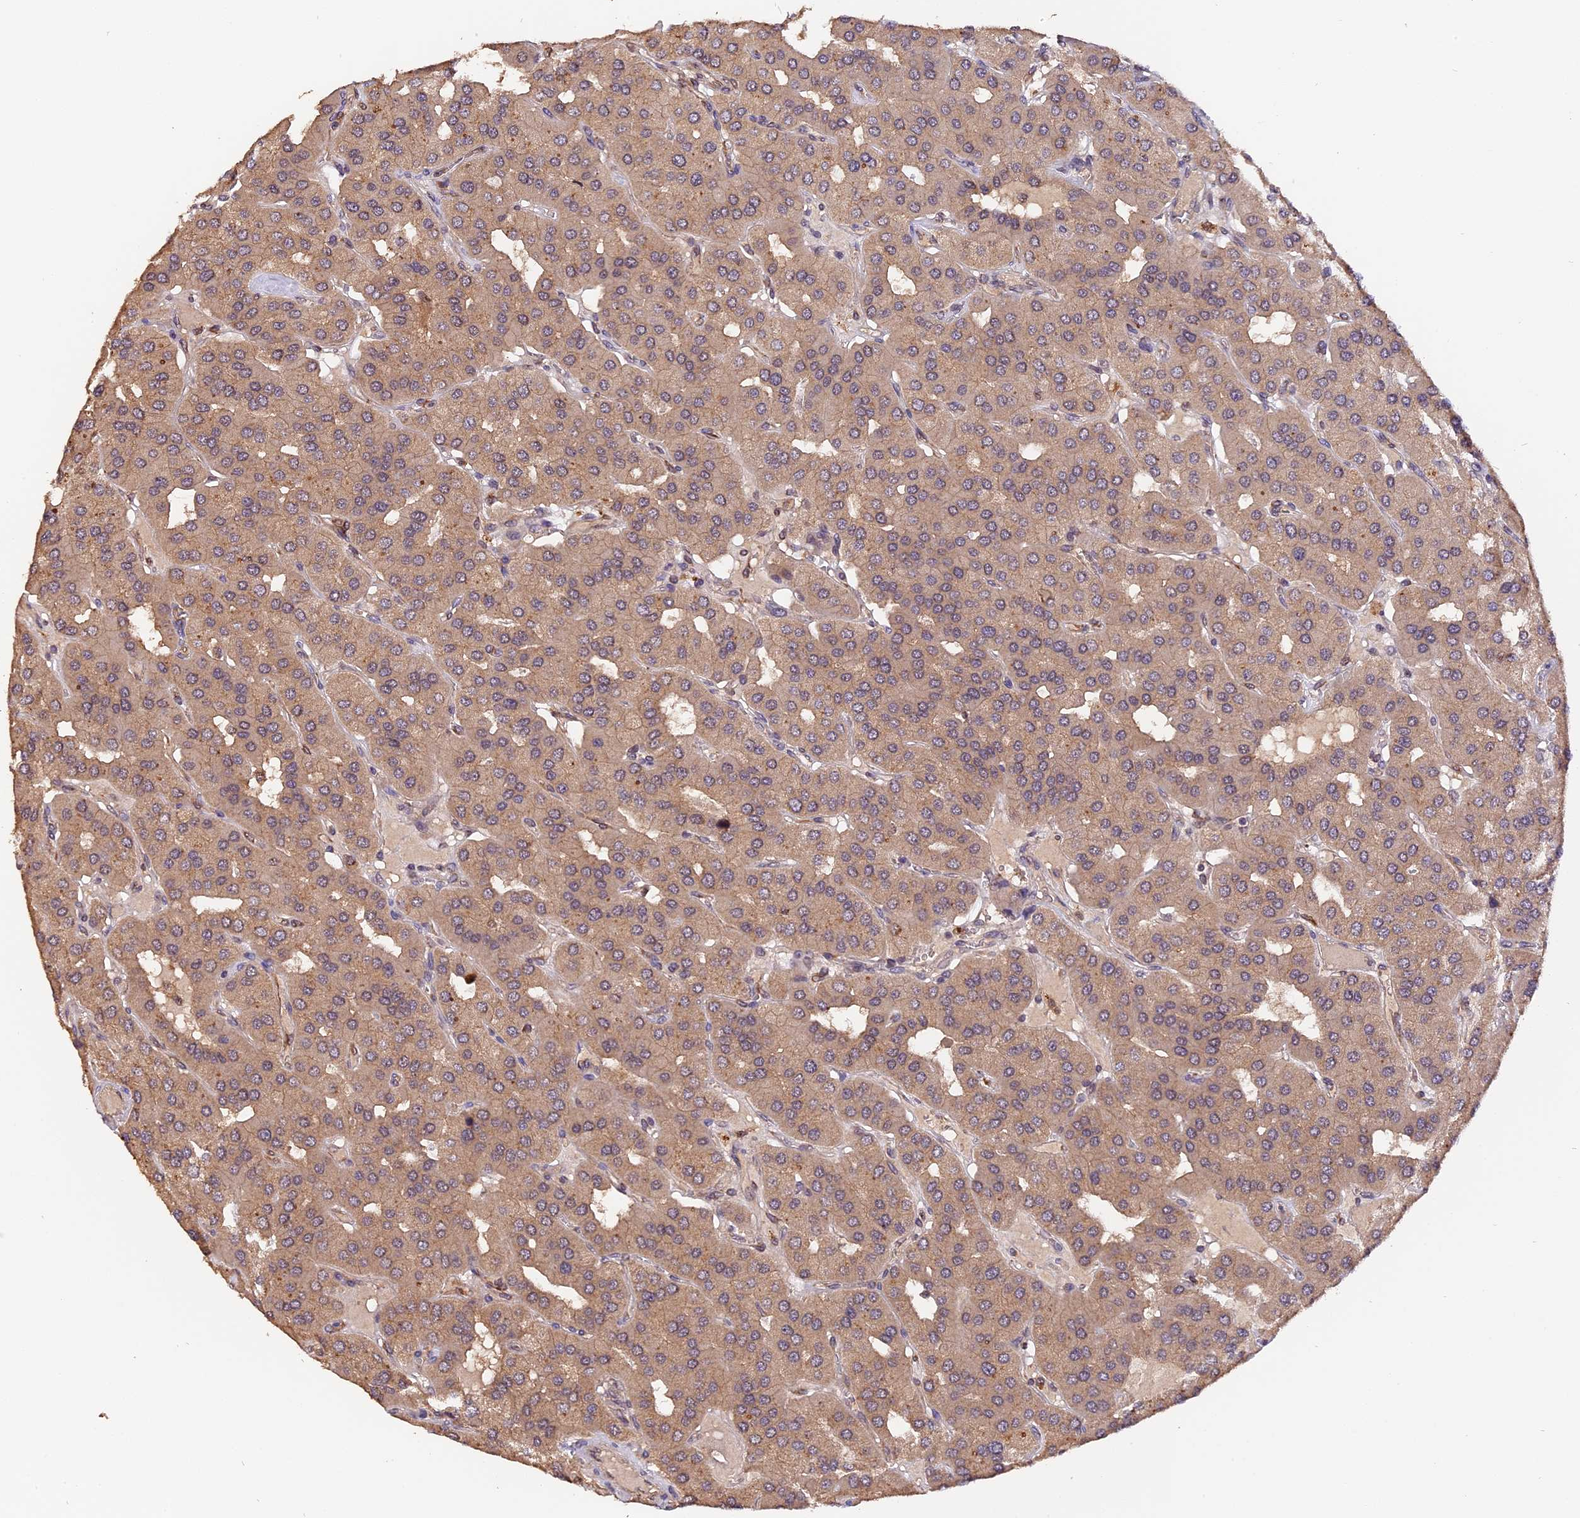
{"staining": {"intensity": "weak", "quantity": ">75%", "location": "cytoplasmic/membranous"}, "tissue": "parathyroid gland", "cell_type": "Glandular cells", "image_type": "normal", "snomed": [{"axis": "morphology", "description": "Normal tissue, NOS"}, {"axis": "morphology", "description": "Adenoma, NOS"}, {"axis": "topography", "description": "Parathyroid gland"}], "caption": "An immunohistochemistry micrograph of unremarkable tissue is shown. Protein staining in brown highlights weak cytoplasmic/membranous positivity in parathyroid gland within glandular cells.", "gene": "TRMT1", "patient": {"sex": "female", "age": 86}}